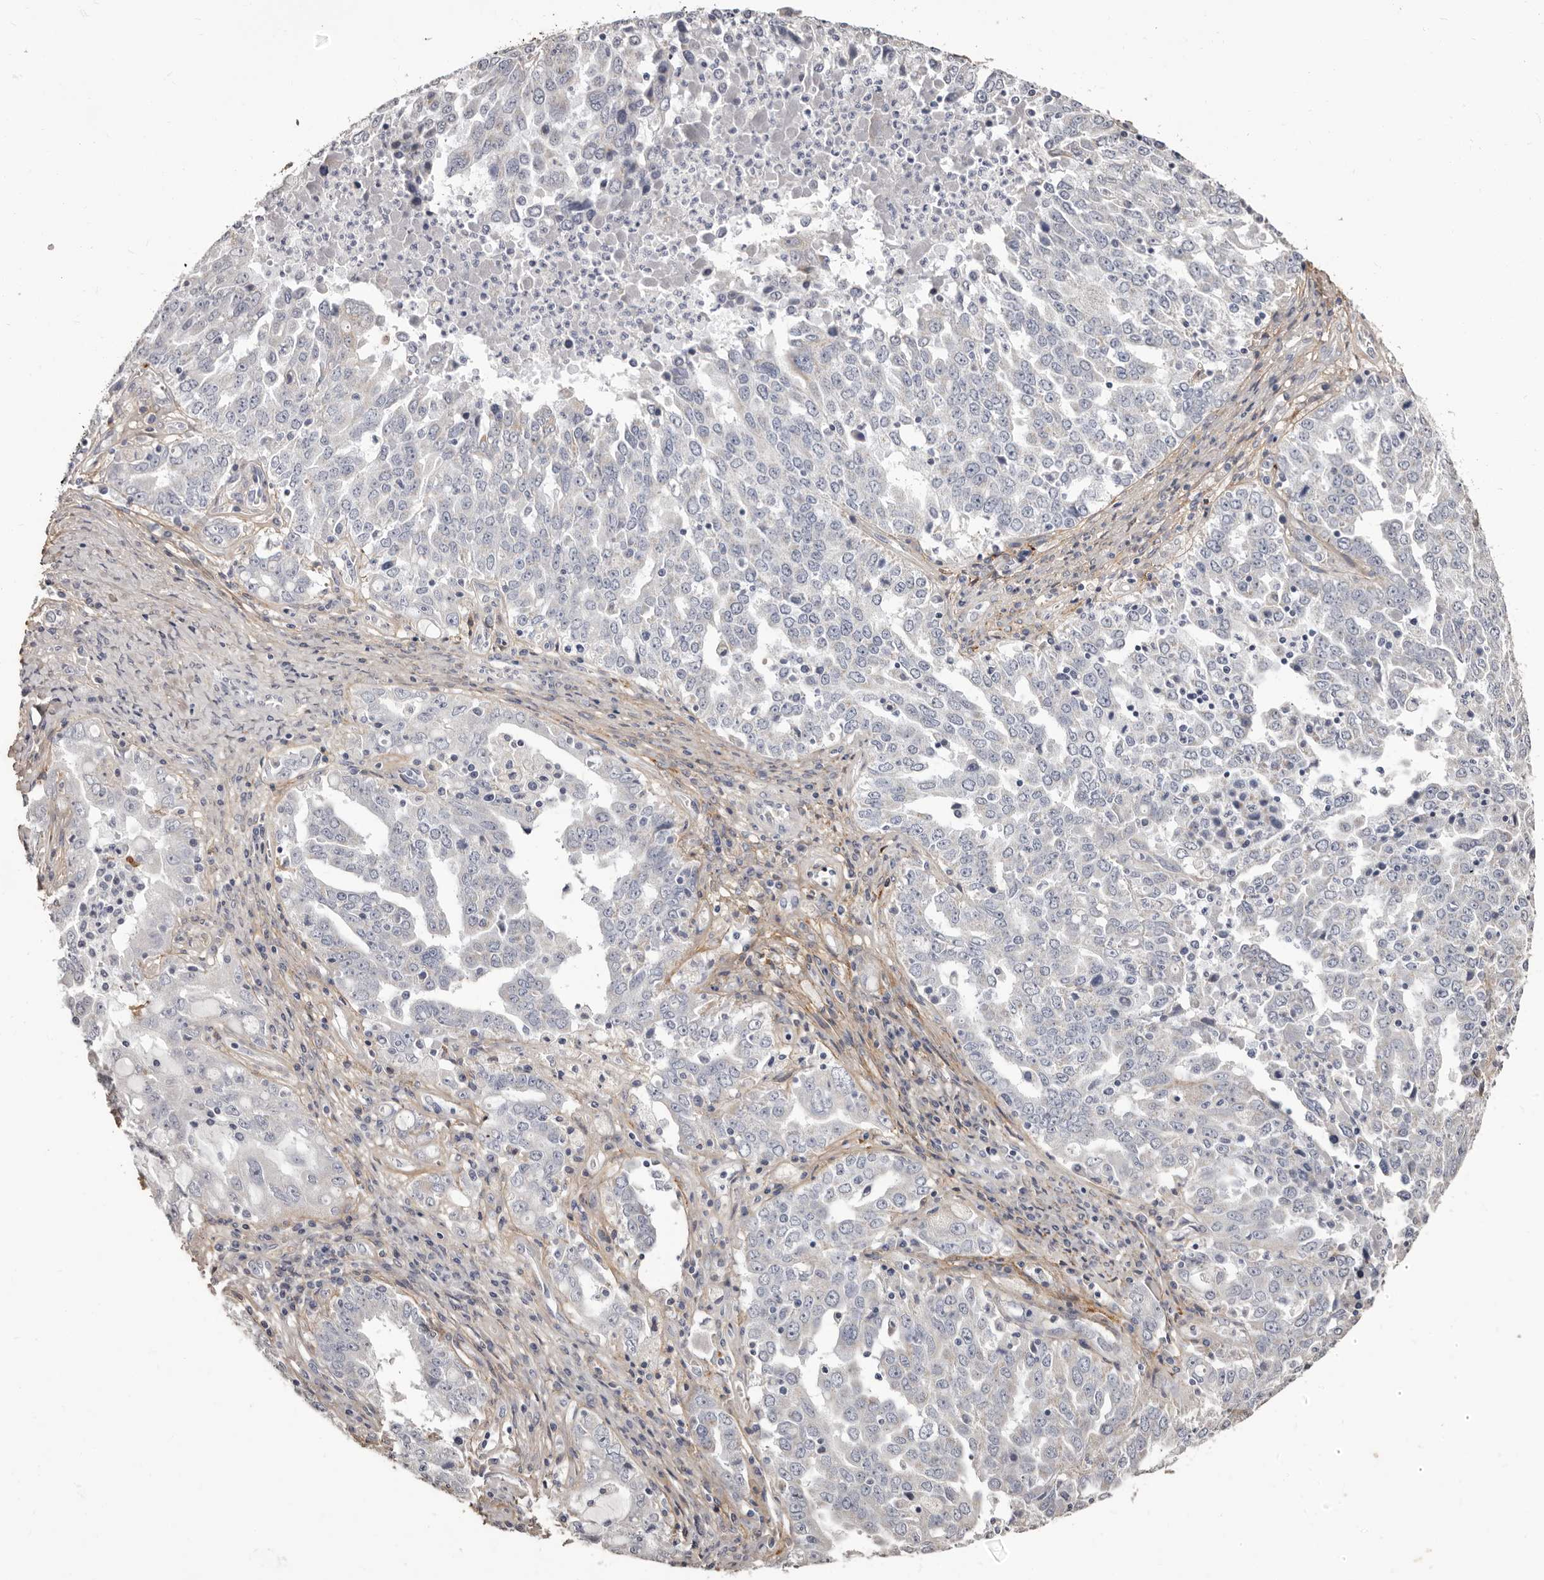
{"staining": {"intensity": "negative", "quantity": "none", "location": "none"}, "tissue": "ovarian cancer", "cell_type": "Tumor cells", "image_type": "cancer", "snomed": [{"axis": "morphology", "description": "Carcinoma, endometroid"}, {"axis": "topography", "description": "Ovary"}], "caption": "A micrograph of human endometroid carcinoma (ovarian) is negative for staining in tumor cells.", "gene": "COL6A1", "patient": {"sex": "female", "age": 62}}